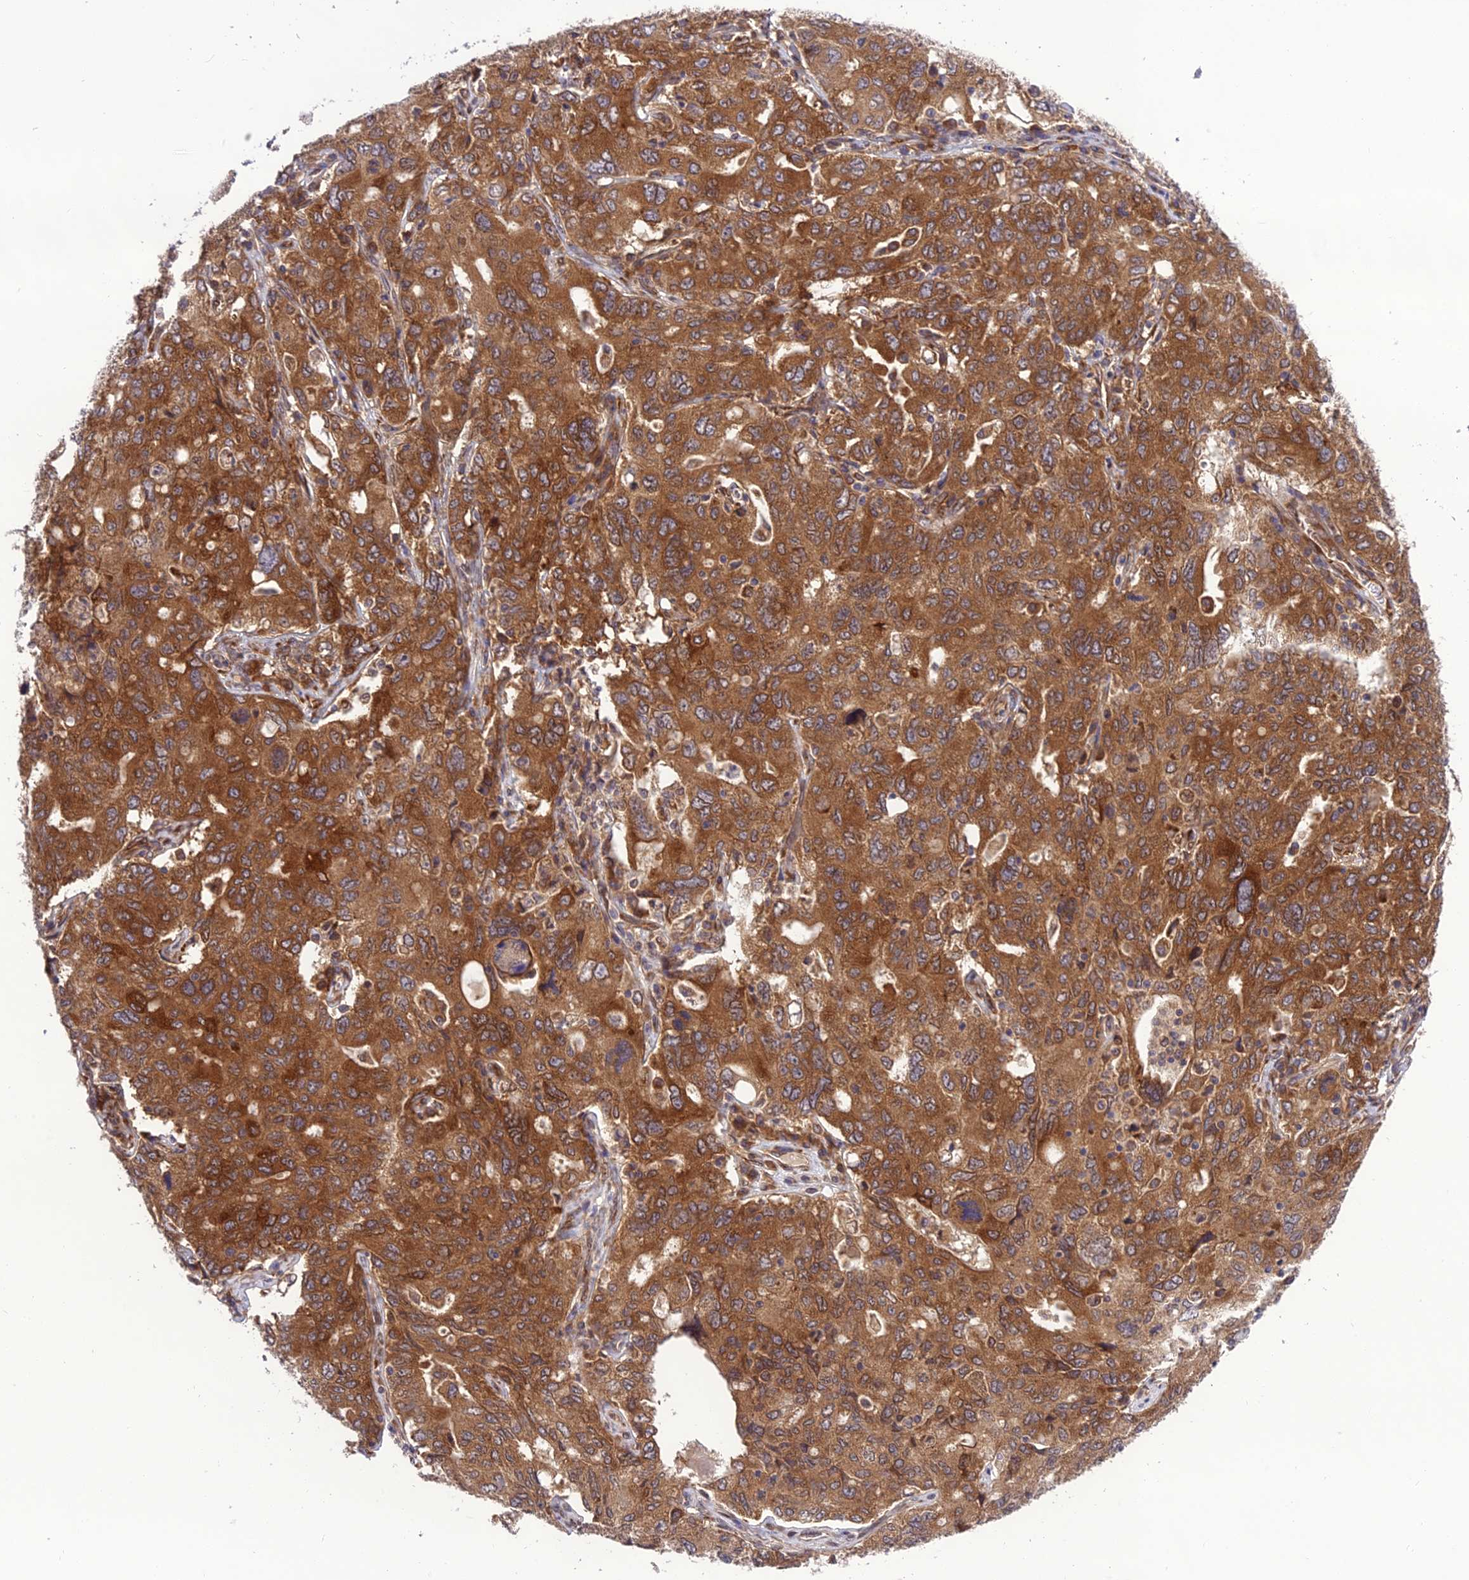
{"staining": {"intensity": "strong", "quantity": ">75%", "location": "cytoplasmic/membranous"}, "tissue": "ovarian cancer", "cell_type": "Tumor cells", "image_type": "cancer", "snomed": [{"axis": "morphology", "description": "Carcinoma, endometroid"}, {"axis": "topography", "description": "Ovary"}], "caption": "DAB immunohistochemical staining of ovarian cancer (endometroid carcinoma) displays strong cytoplasmic/membranous protein expression in about >75% of tumor cells.", "gene": "DHCR7", "patient": {"sex": "female", "age": 62}}